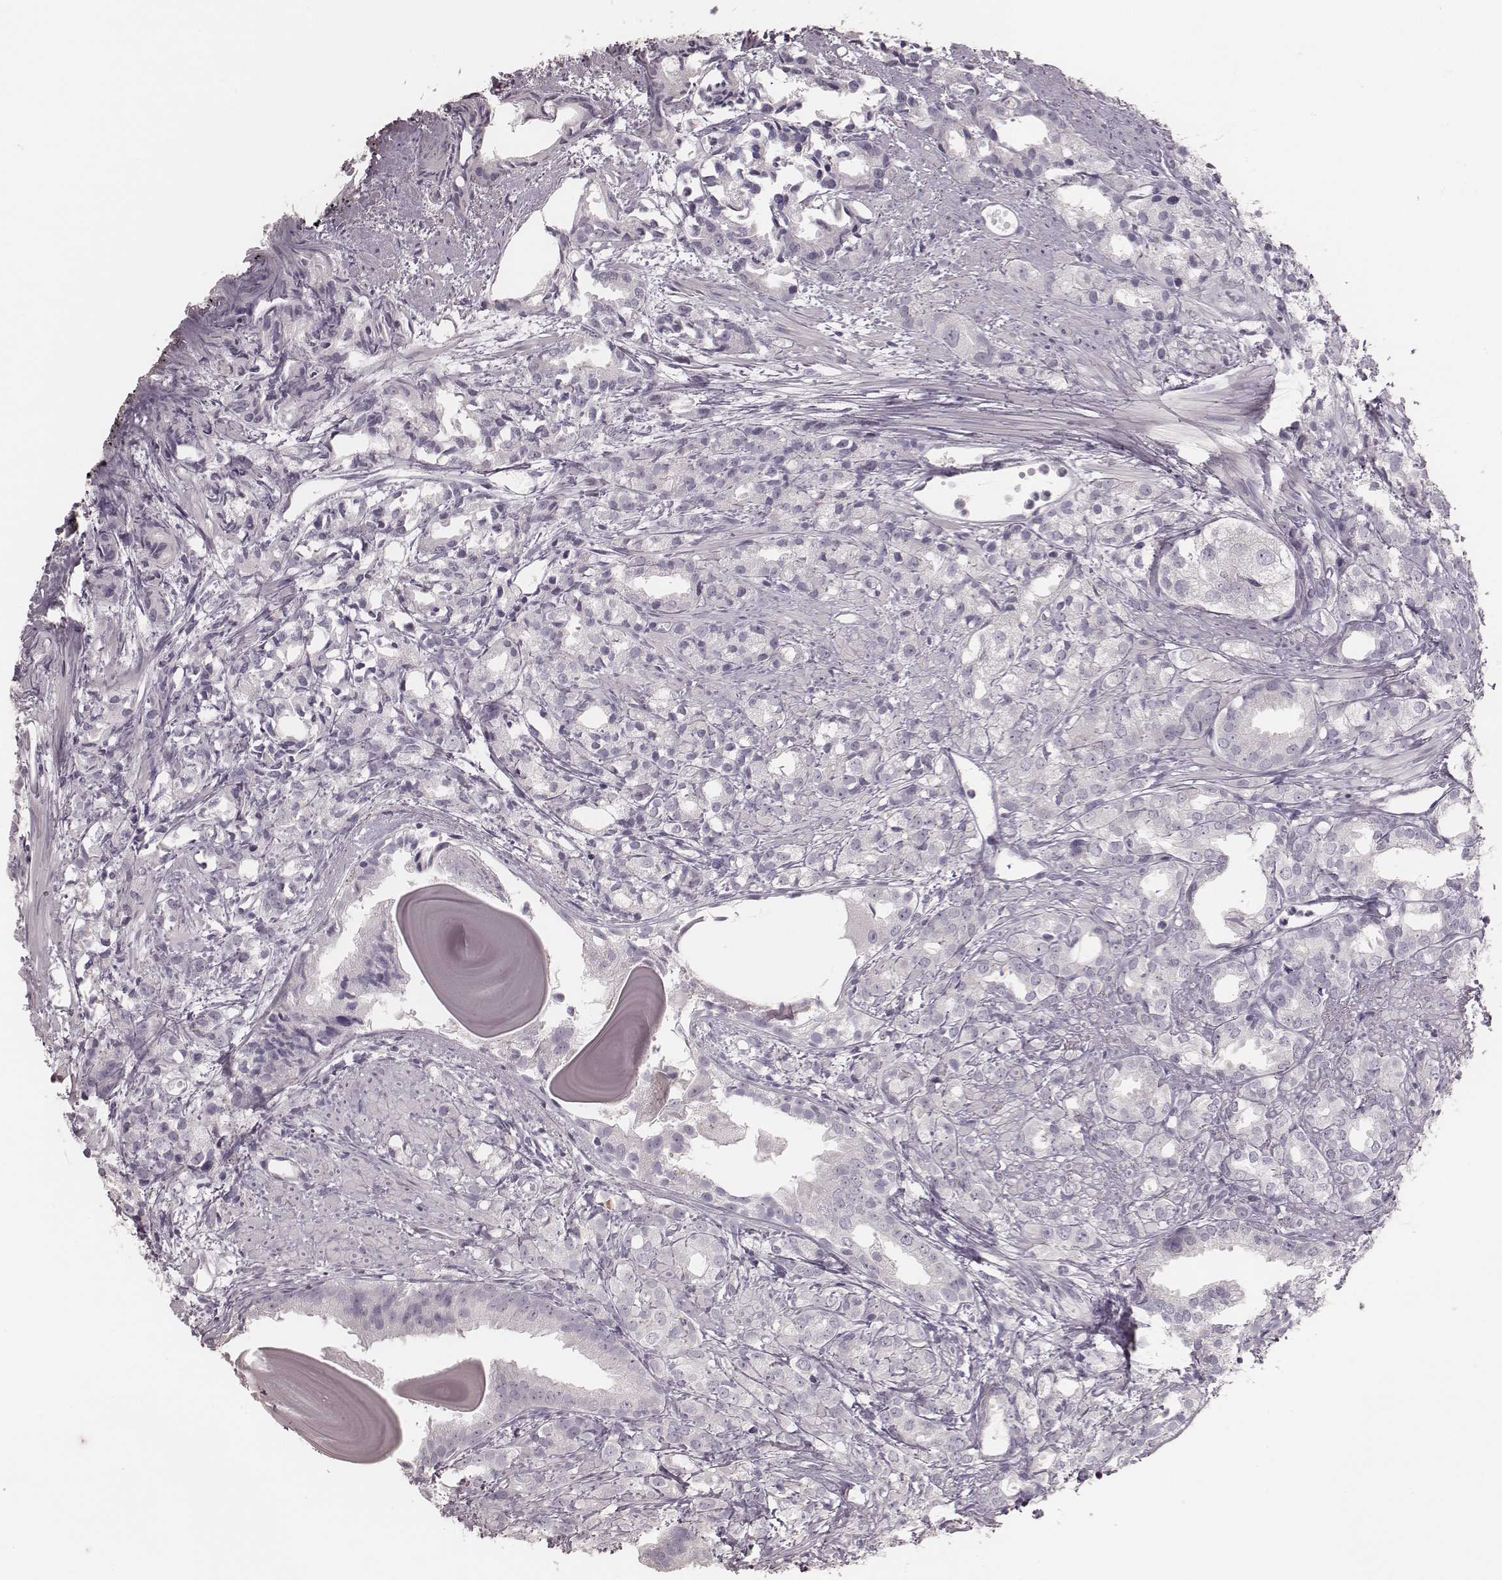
{"staining": {"intensity": "negative", "quantity": "none", "location": "none"}, "tissue": "prostate cancer", "cell_type": "Tumor cells", "image_type": "cancer", "snomed": [{"axis": "morphology", "description": "Adenocarcinoma, High grade"}, {"axis": "topography", "description": "Prostate"}], "caption": "Tumor cells show no significant protein positivity in prostate cancer (high-grade adenocarcinoma).", "gene": "ZP4", "patient": {"sex": "male", "age": 79}}